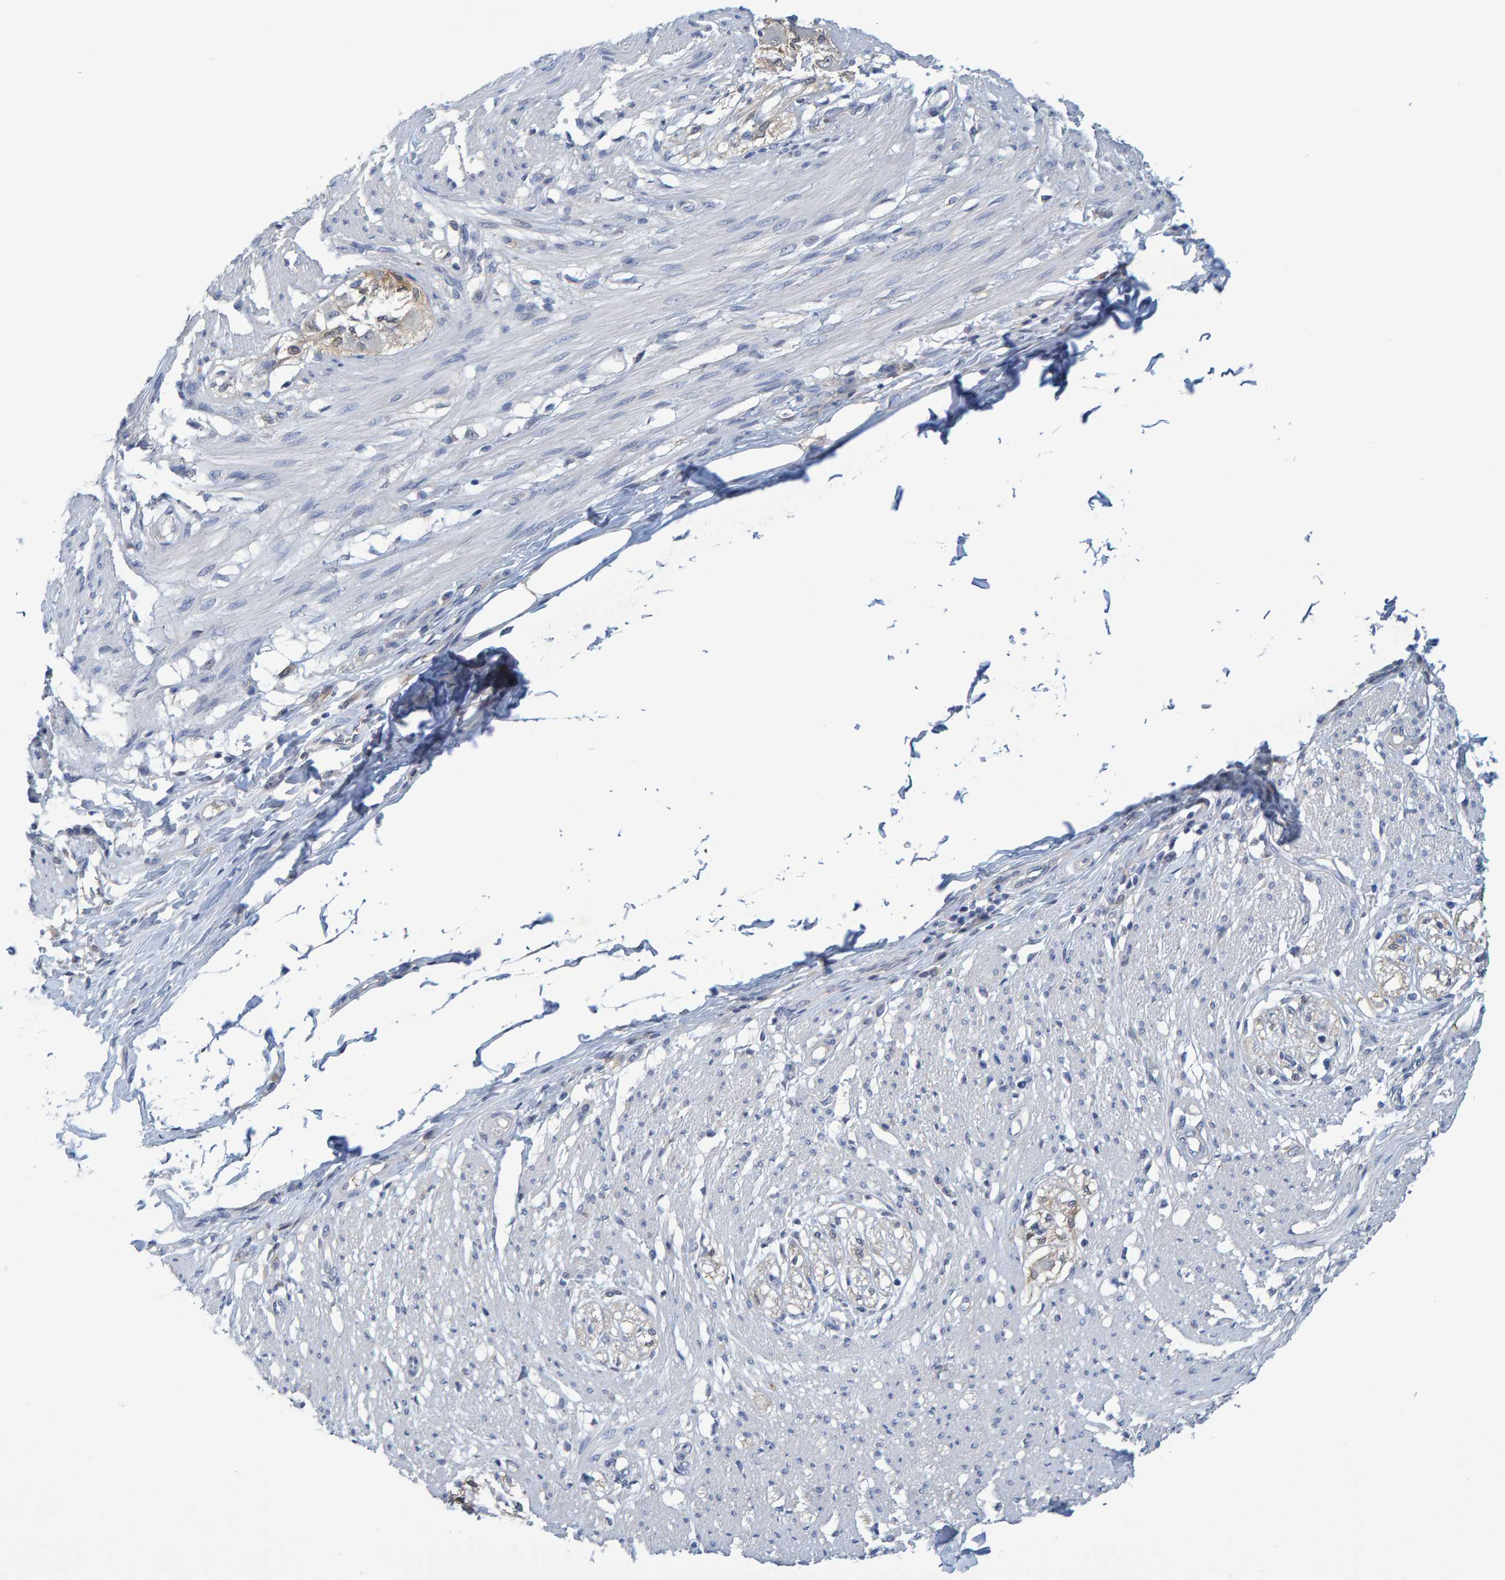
{"staining": {"intensity": "negative", "quantity": "none", "location": "none"}, "tissue": "smooth muscle", "cell_type": "Smooth muscle cells", "image_type": "normal", "snomed": [{"axis": "morphology", "description": "Normal tissue, NOS"}, {"axis": "morphology", "description": "Adenocarcinoma, NOS"}, {"axis": "topography", "description": "Colon"}, {"axis": "topography", "description": "Peripheral nerve tissue"}], "caption": "DAB (3,3'-diaminobenzidine) immunohistochemical staining of benign smooth muscle displays no significant positivity in smooth muscle cells. (DAB (3,3'-diaminobenzidine) immunohistochemistry (IHC) visualized using brightfield microscopy, high magnification).", "gene": "ALAD", "patient": {"sex": "male", "age": 14}}